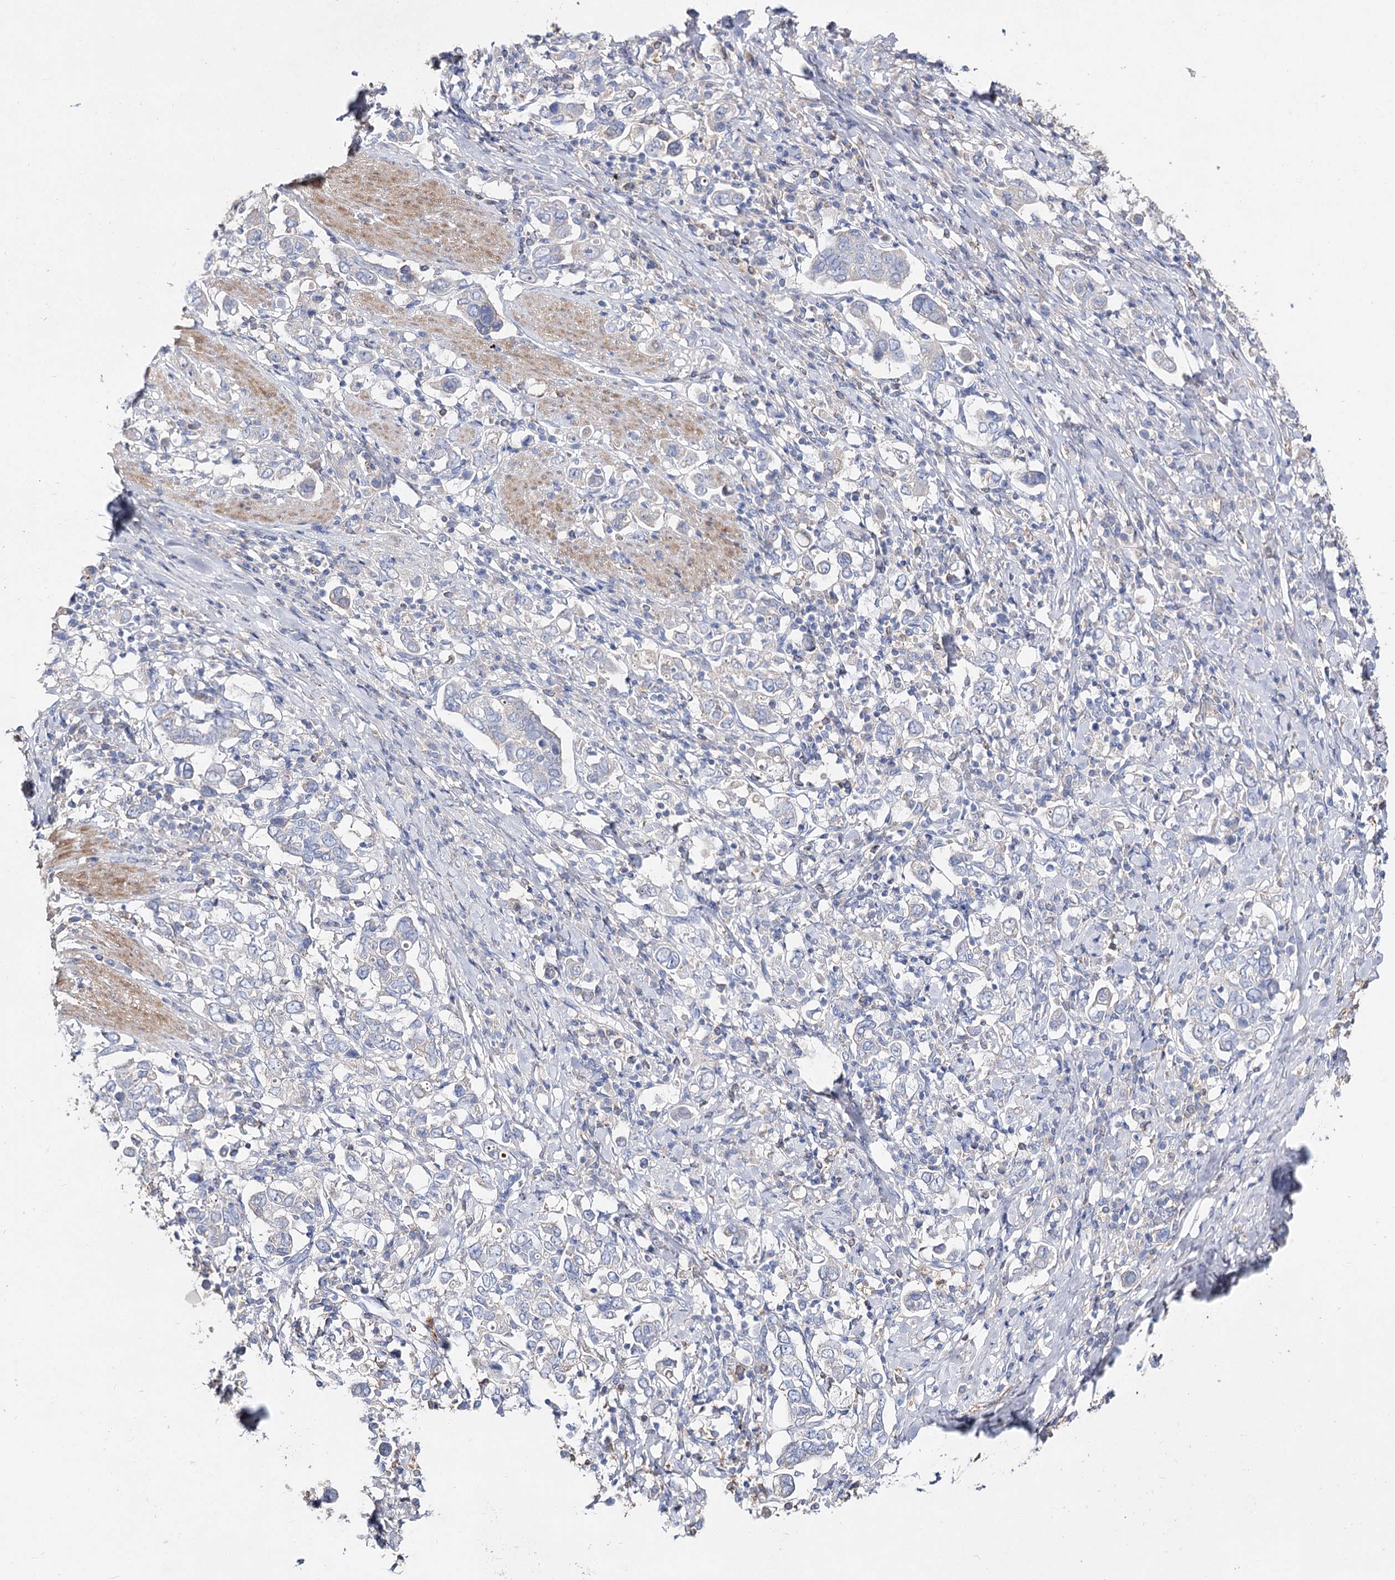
{"staining": {"intensity": "negative", "quantity": "none", "location": "none"}, "tissue": "stomach cancer", "cell_type": "Tumor cells", "image_type": "cancer", "snomed": [{"axis": "morphology", "description": "Adenocarcinoma, NOS"}, {"axis": "topography", "description": "Stomach, upper"}], "caption": "The histopathology image displays no significant staining in tumor cells of stomach adenocarcinoma.", "gene": "NRAP", "patient": {"sex": "male", "age": 62}}